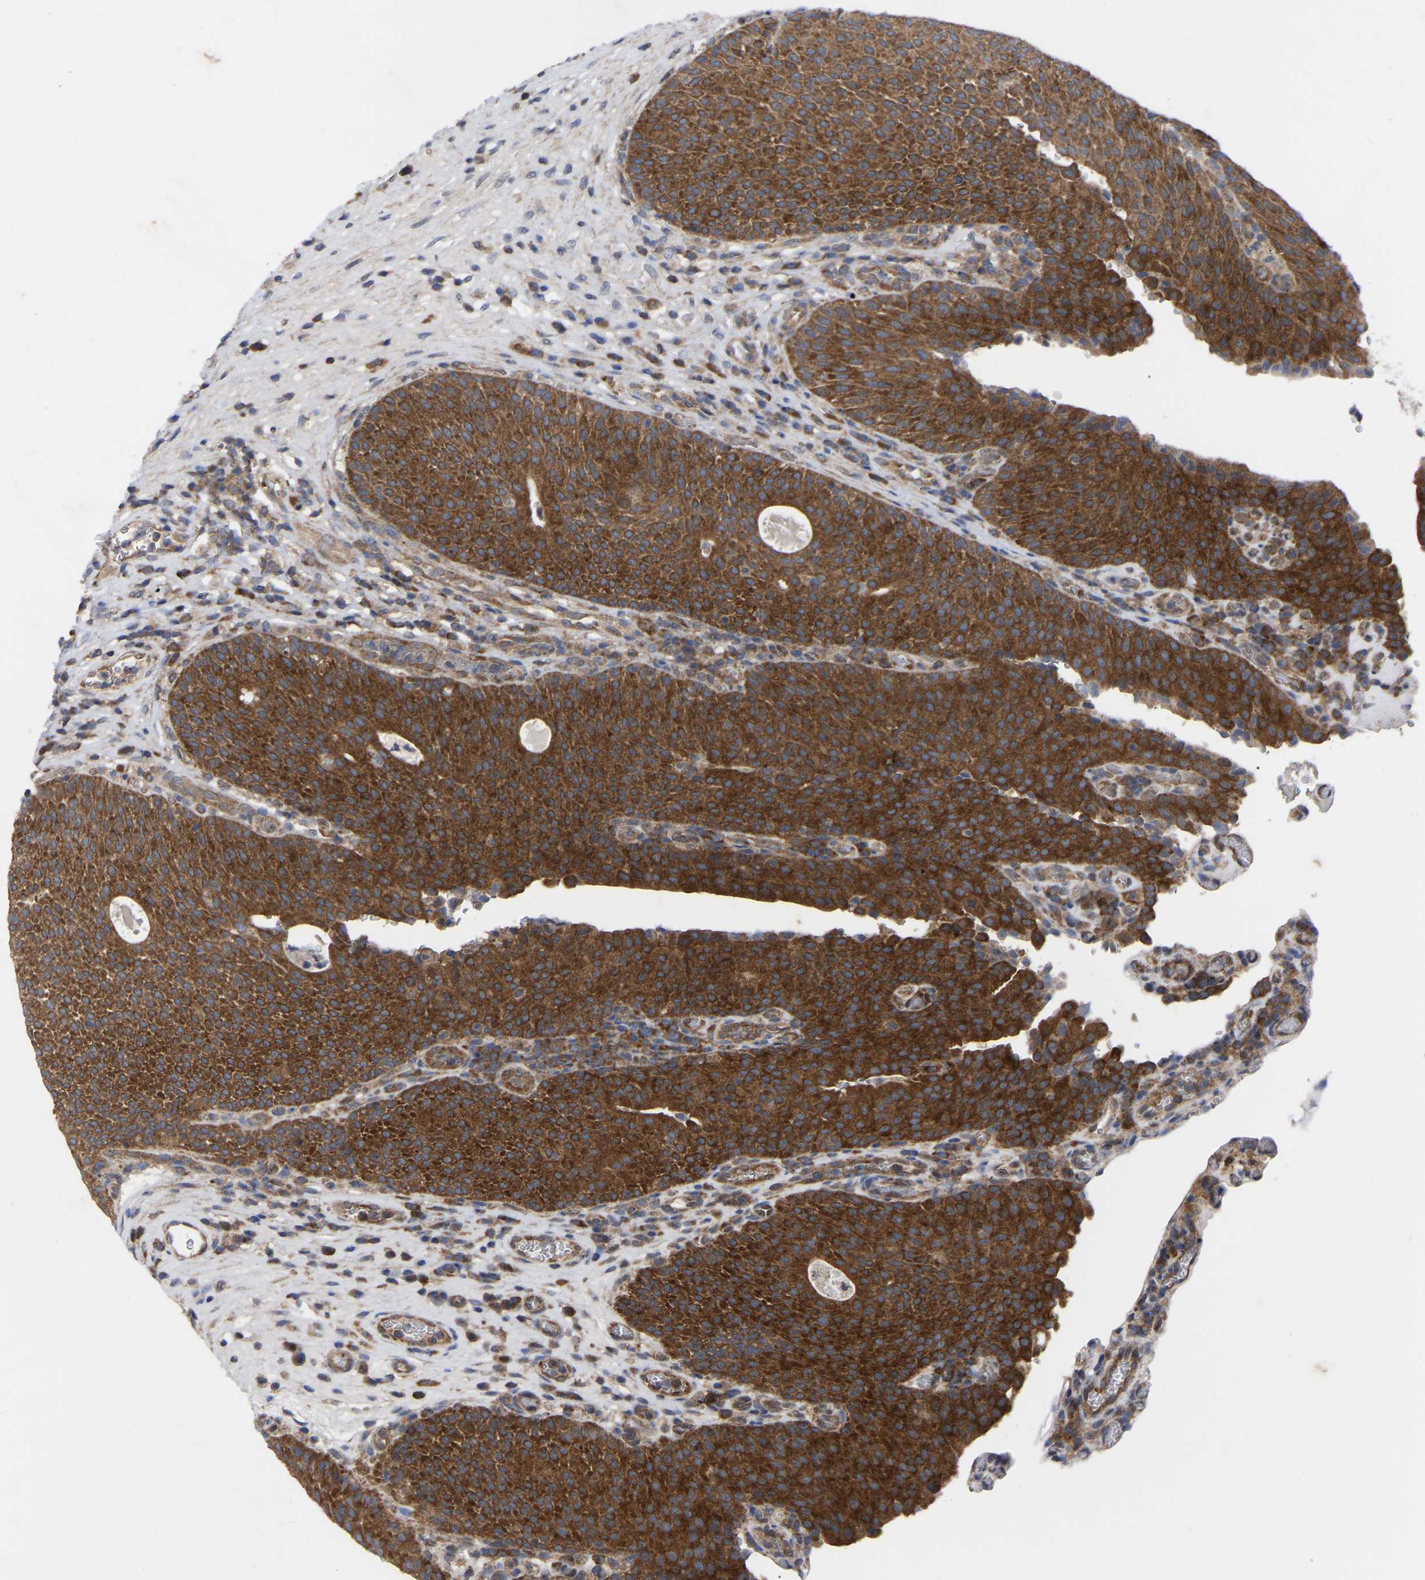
{"staining": {"intensity": "strong", "quantity": ">75%", "location": "cytoplasmic/membranous"}, "tissue": "urothelial cancer", "cell_type": "Tumor cells", "image_type": "cancer", "snomed": [{"axis": "morphology", "description": "Urothelial carcinoma, High grade"}, {"axis": "topography", "description": "Urinary bladder"}], "caption": "About >75% of tumor cells in high-grade urothelial carcinoma reveal strong cytoplasmic/membranous protein expression as visualized by brown immunohistochemical staining.", "gene": "TCP1", "patient": {"sex": "male", "age": 74}}